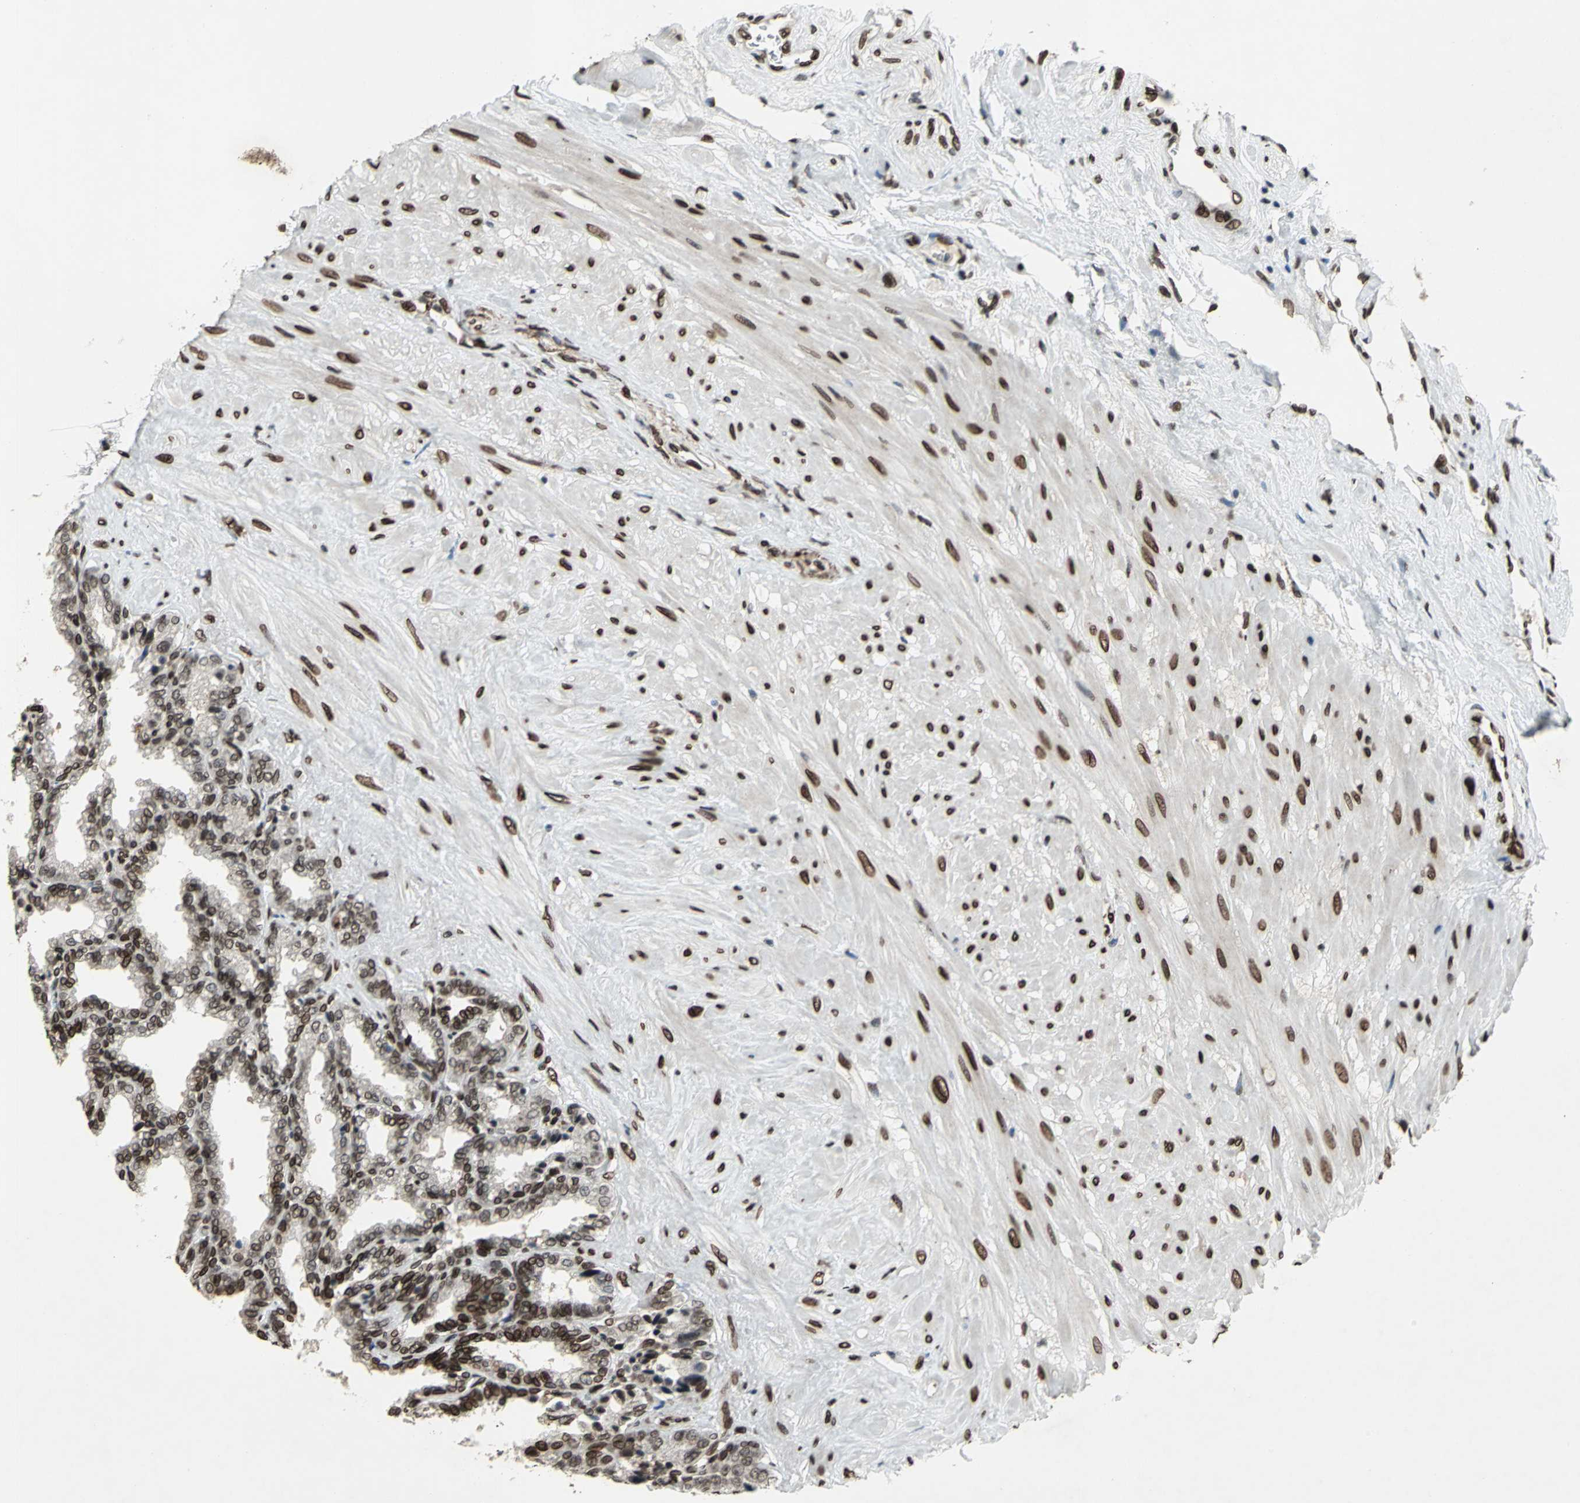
{"staining": {"intensity": "strong", "quantity": ">75%", "location": "cytoplasmic/membranous,nuclear"}, "tissue": "seminal vesicle", "cell_type": "Glandular cells", "image_type": "normal", "snomed": [{"axis": "morphology", "description": "Normal tissue, NOS"}, {"axis": "topography", "description": "Seminal veicle"}], "caption": "Seminal vesicle stained with DAB immunohistochemistry demonstrates high levels of strong cytoplasmic/membranous,nuclear expression in about >75% of glandular cells.", "gene": "ISY1", "patient": {"sex": "male", "age": 46}}